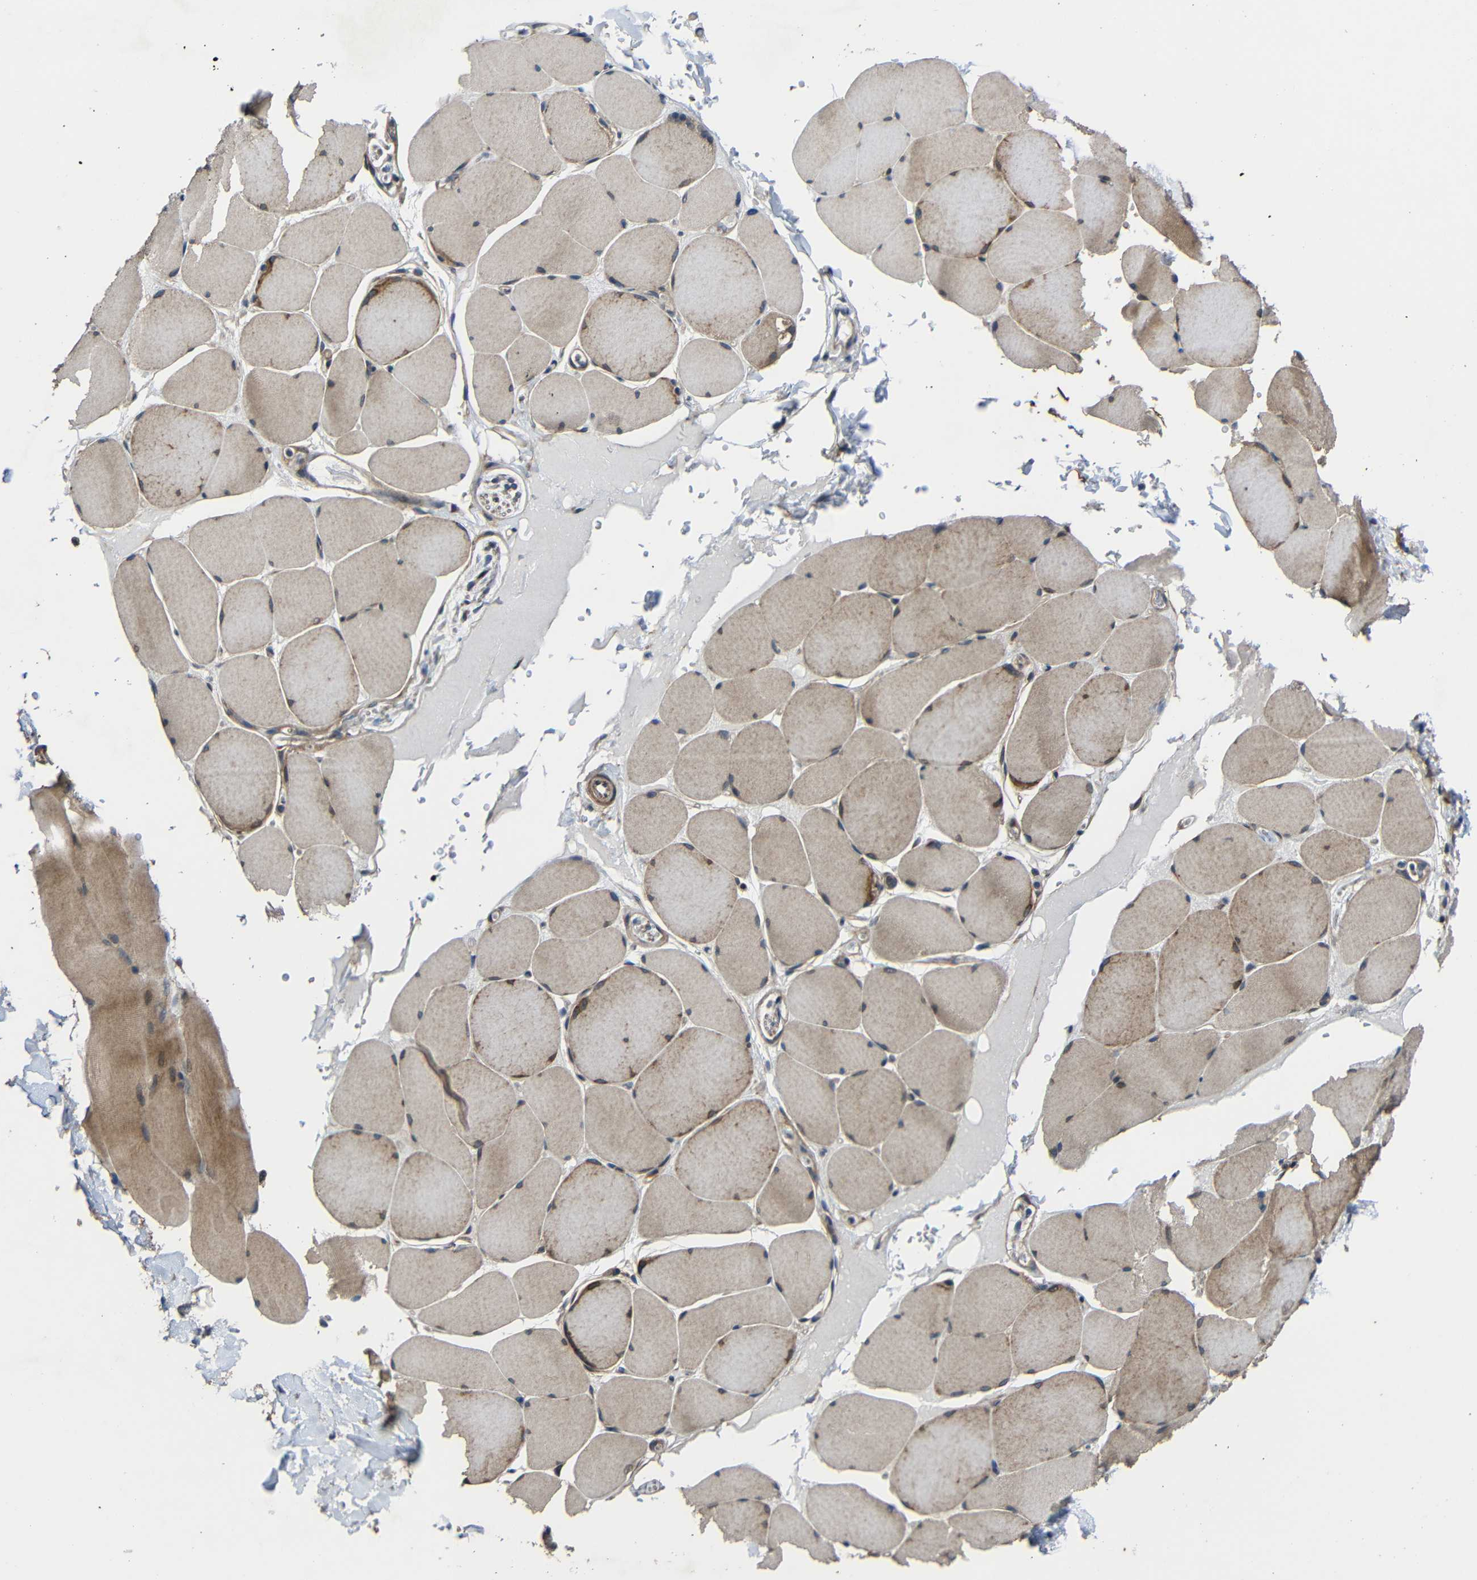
{"staining": {"intensity": "moderate", "quantity": ">75%", "location": "cytoplasmic/membranous"}, "tissue": "skeletal muscle", "cell_type": "Myocytes", "image_type": "normal", "snomed": [{"axis": "morphology", "description": "Normal tissue, NOS"}, {"axis": "topography", "description": "Skin"}, {"axis": "topography", "description": "Skeletal muscle"}], "caption": "Immunohistochemical staining of normal skeletal muscle demonstrates moderate cytoplasmic/membranous protein expression in approximately >75% of myocytes. The staining is performed using DAB brown chromogen to label protein expression. The nuclei are counter-stained blue using hematoxylin.", "gene": "CHST9", "patient": {"sex": "male", "age": 83}}